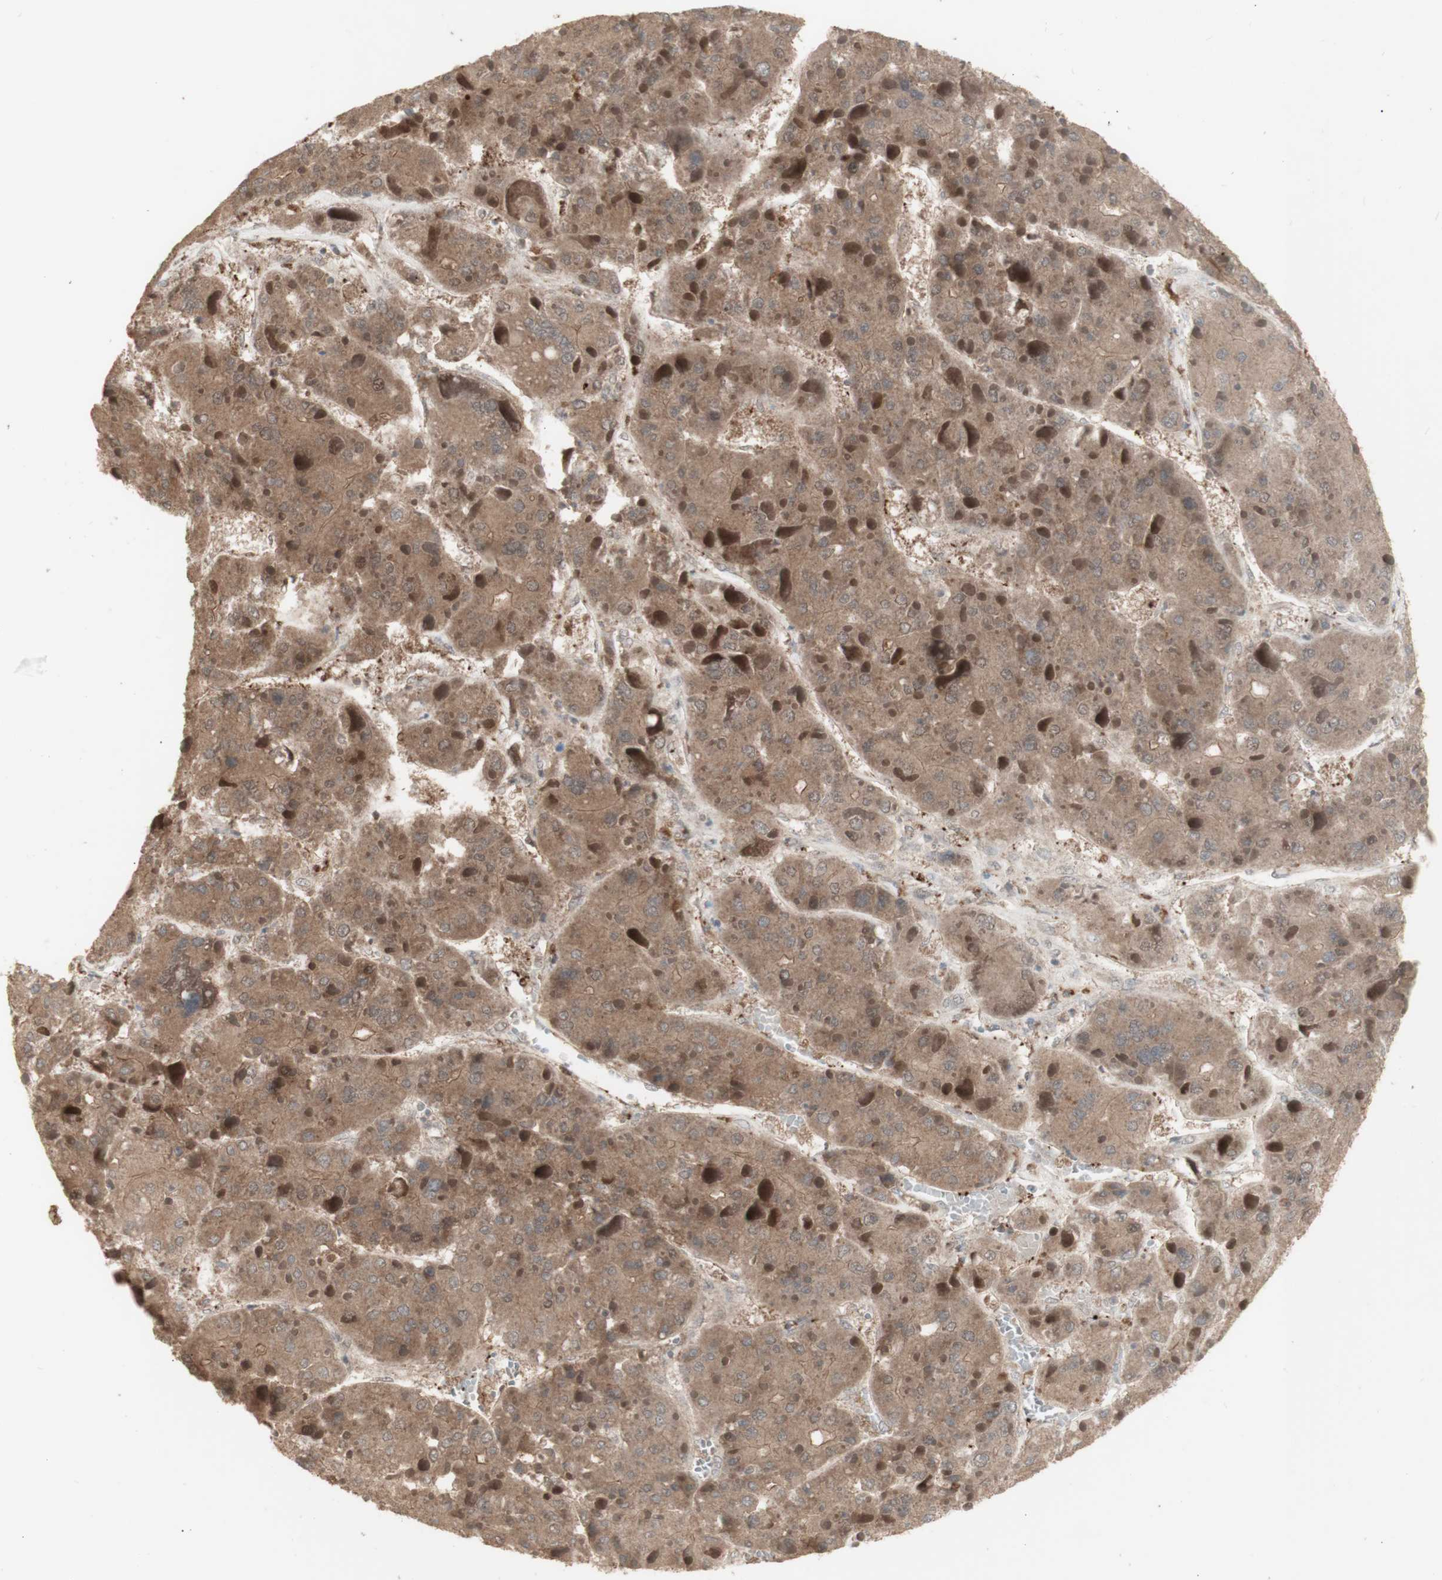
{"staining": {"intensity": "moderate", "quantity": ">75%", "location": "cytoplasmic/membranous"}, "tissue": "liver cancer", "cell_type": "Tumor cells", "image_type": "cancer", "snomed": [{"axis": "morphology", "description": "Carcinoma, Hepatocellular, NOS"}, {"axis": "topography", "description": "Liver"}], "caption": "Human liver cancer (hepatocellular carcinoma) stained with a protein marker shows moderate staining in tumor cells.", "gene": "ALOX12", "patient": {"sex": "female", "age": 73}}